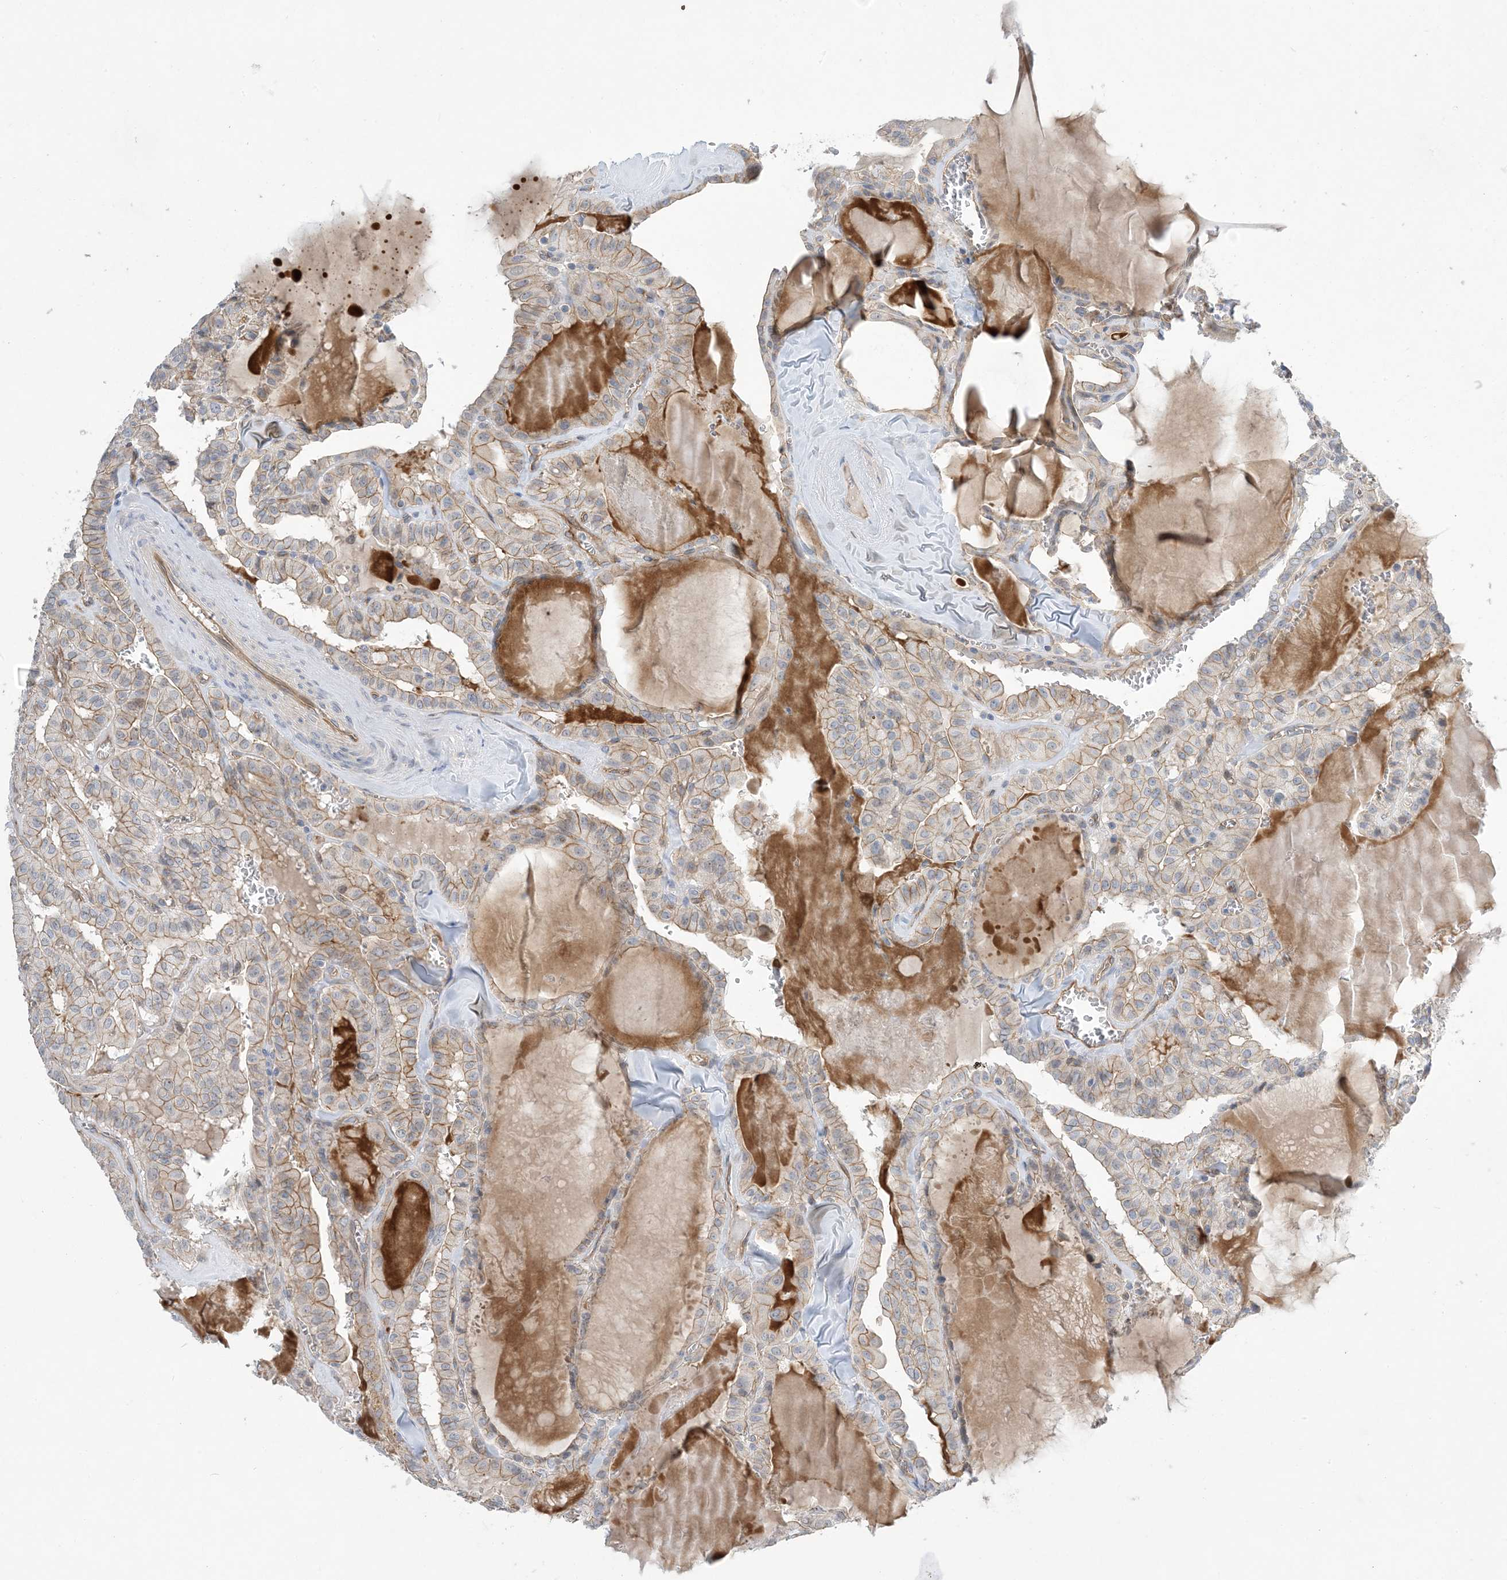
{"staining": {"intensity": "moderate", "quantity": "25%-75%", "location": "cytoplasmic/membranous"}, "tissue": "thyroid cancer", "cell_type": "Tumor cells", "image_type": "cancer", "snomed": [{"axis": "morphology", "description": "Papillary adenocarcinoma, NOS"}, {"axis": "topography", "description": "Thyroid gland"}], "caption": "About 25%-75% of tumor cells in human thyroid cancer (papillary adenocarcinoma) exhibit moderate cytoplasmic/membranous protein positivity as visualized by brown immunohistochemical staining.", "gene": "AOC1", "patient": {"sex": "male", "age": 52}}